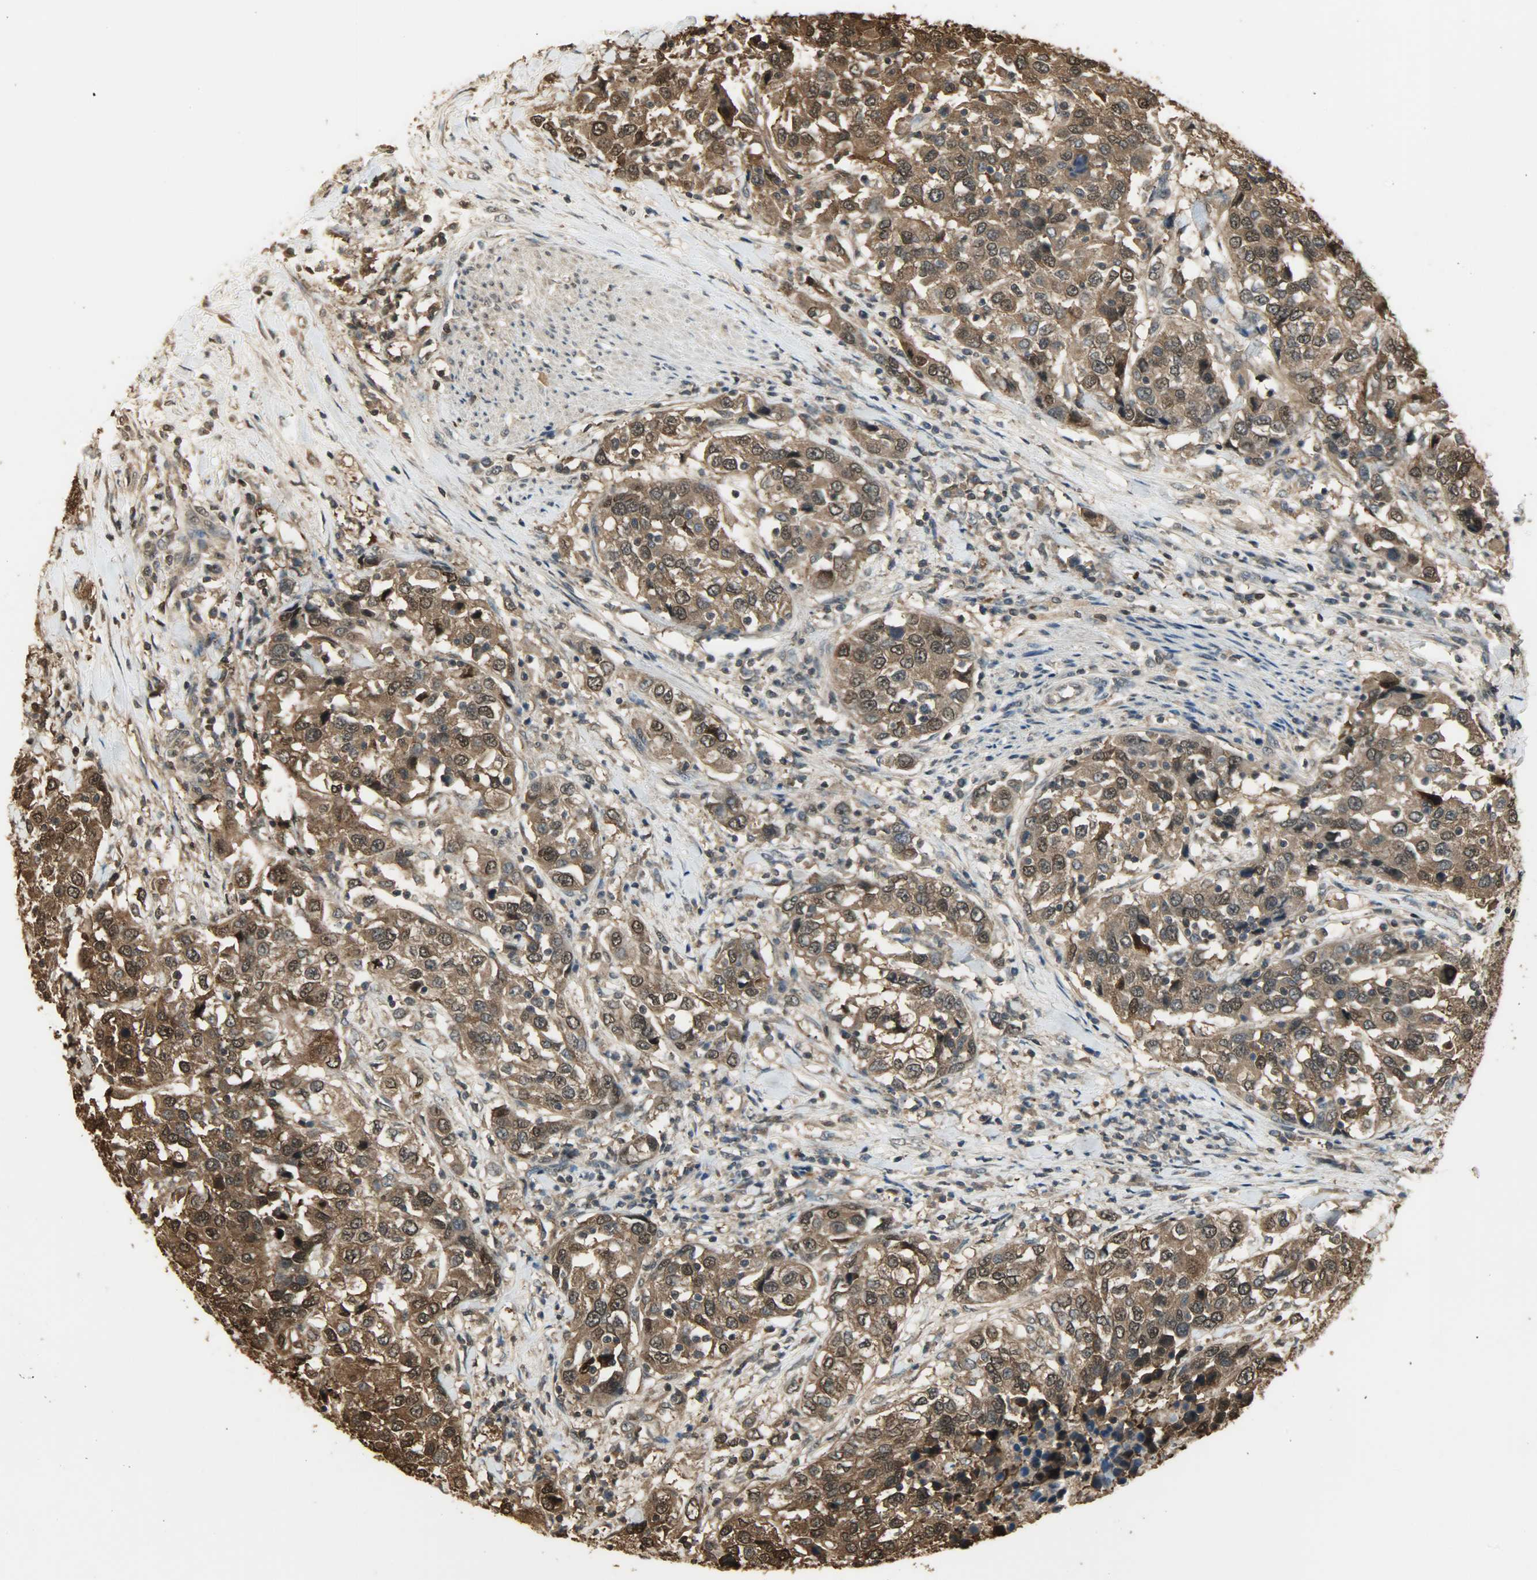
{"staining": {"intensity": "strong", "quantity": ">75%", "location": "cytoplasmic/membranous,nuclear"}, "tissue": "urothelial cancer", "cell_type": "Tumor cells", "image_type": "cancer", "snomed": [{"axis": "morphology", "description": "Urothelial carcinoma, High grade"}, {"axis": "topography", "description": "Urinary bladder"}], "caption": "The image exhibits a brown stain indicating the presence of a protein in the cytoplasmic/membranous and nuclear of tumor cells in urothelial carcinoma (high-grade).", "gene": "YWHAZ", "patient": {"sex": "female", "age": 80}}